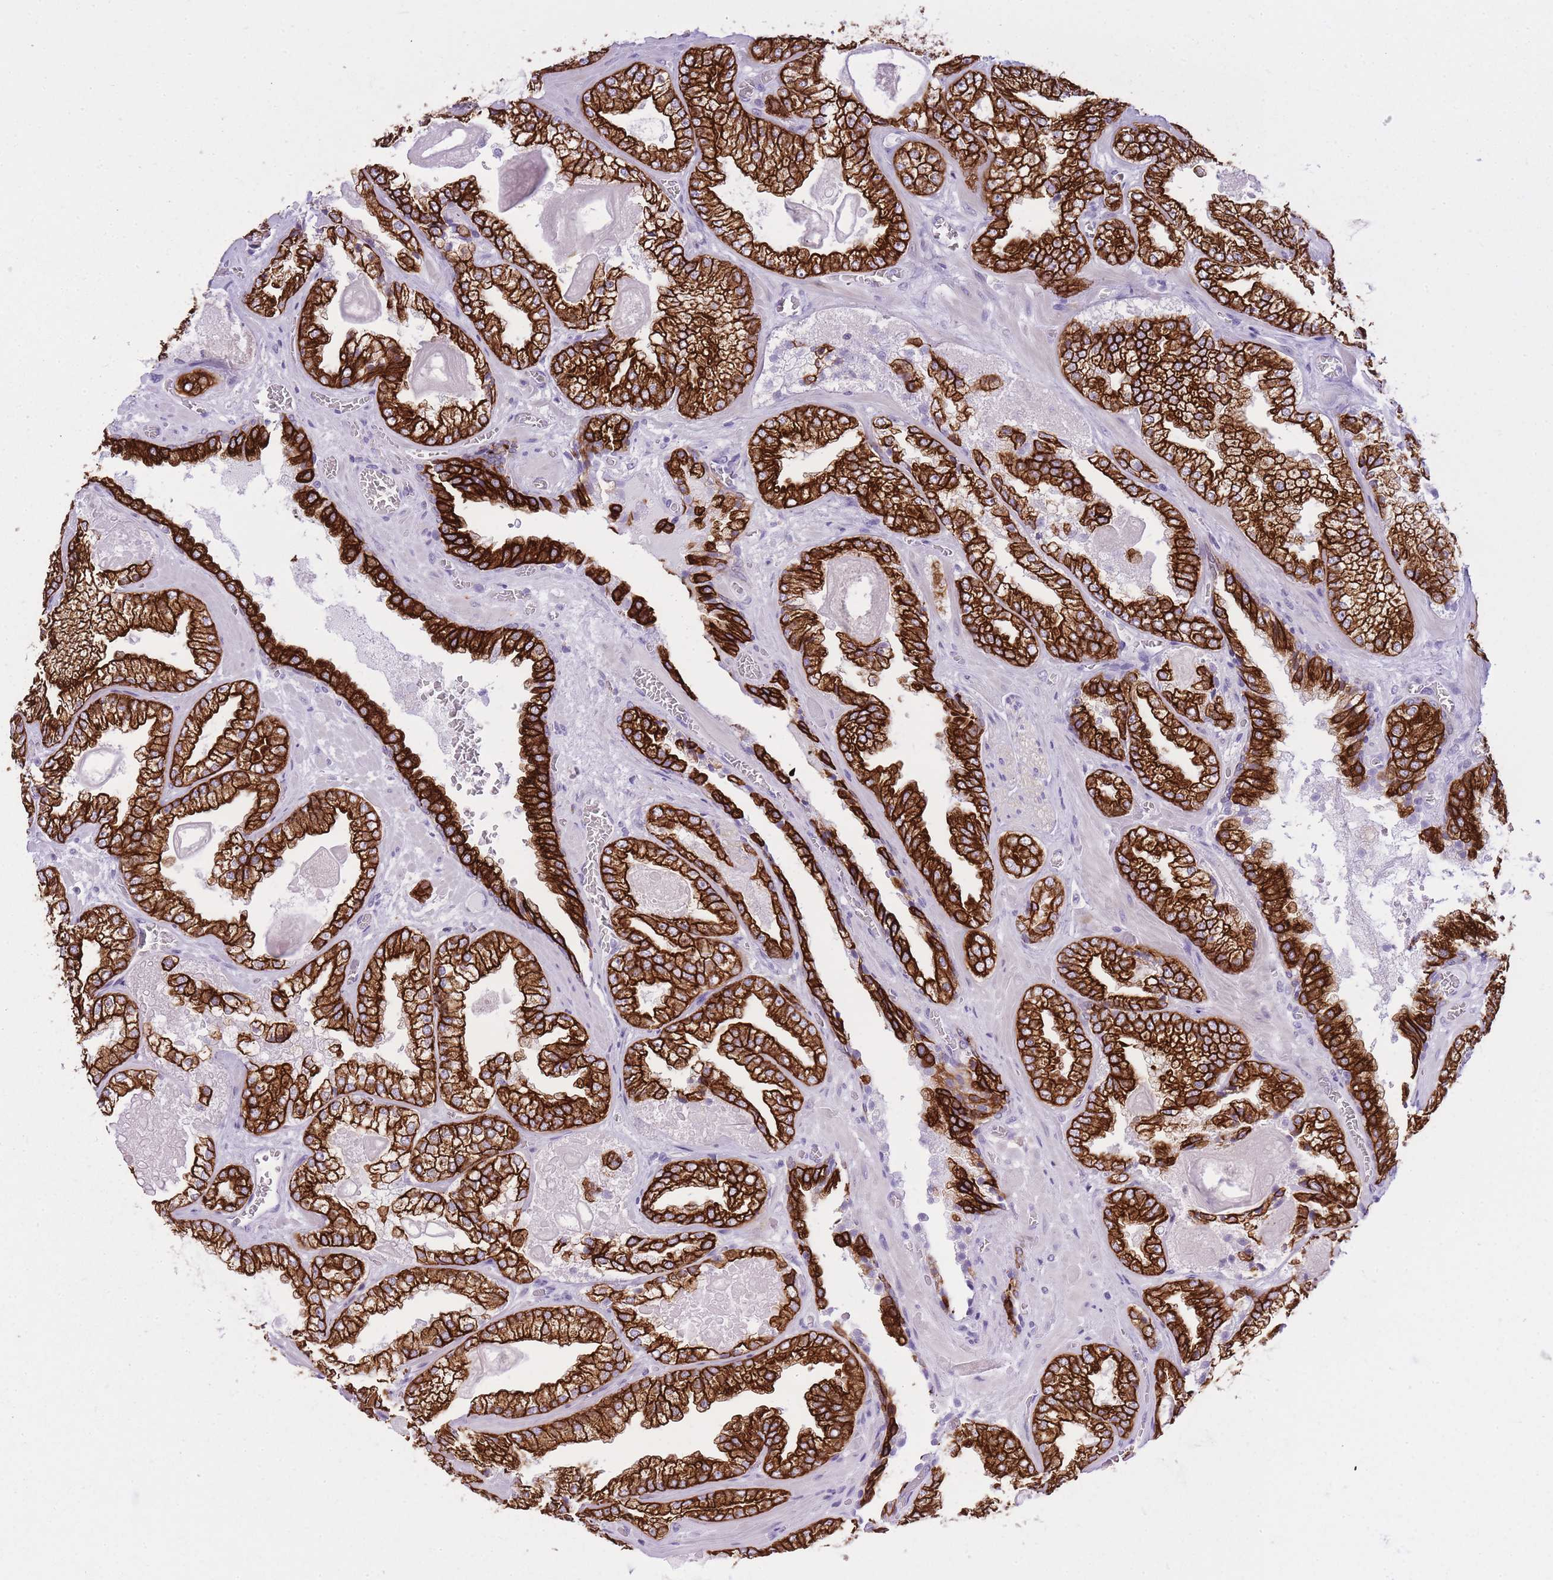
{"staining": {"intensity": "strong", "quantity": ">75%", "location": "cytoplasmic/membranous"}, "tissue": "prostate cancer", "cell_type": "Tumor cells", "image_type": "cancer", "snomed": [{"axis": "morphology", "description": "Adenocarcinoma, Low grade"}, {"axis": "topography", "description": "Prostate"}], "caption": "Immunohistochemical staining of prostate cancer (adenocarcinoma (low-grade)) exhibits high levels of strong cytoplasmic/membranous protein staining in about >75% of tumor cells.", "gene": "RADX", "patient": {"sex": "male", "age": 57}}